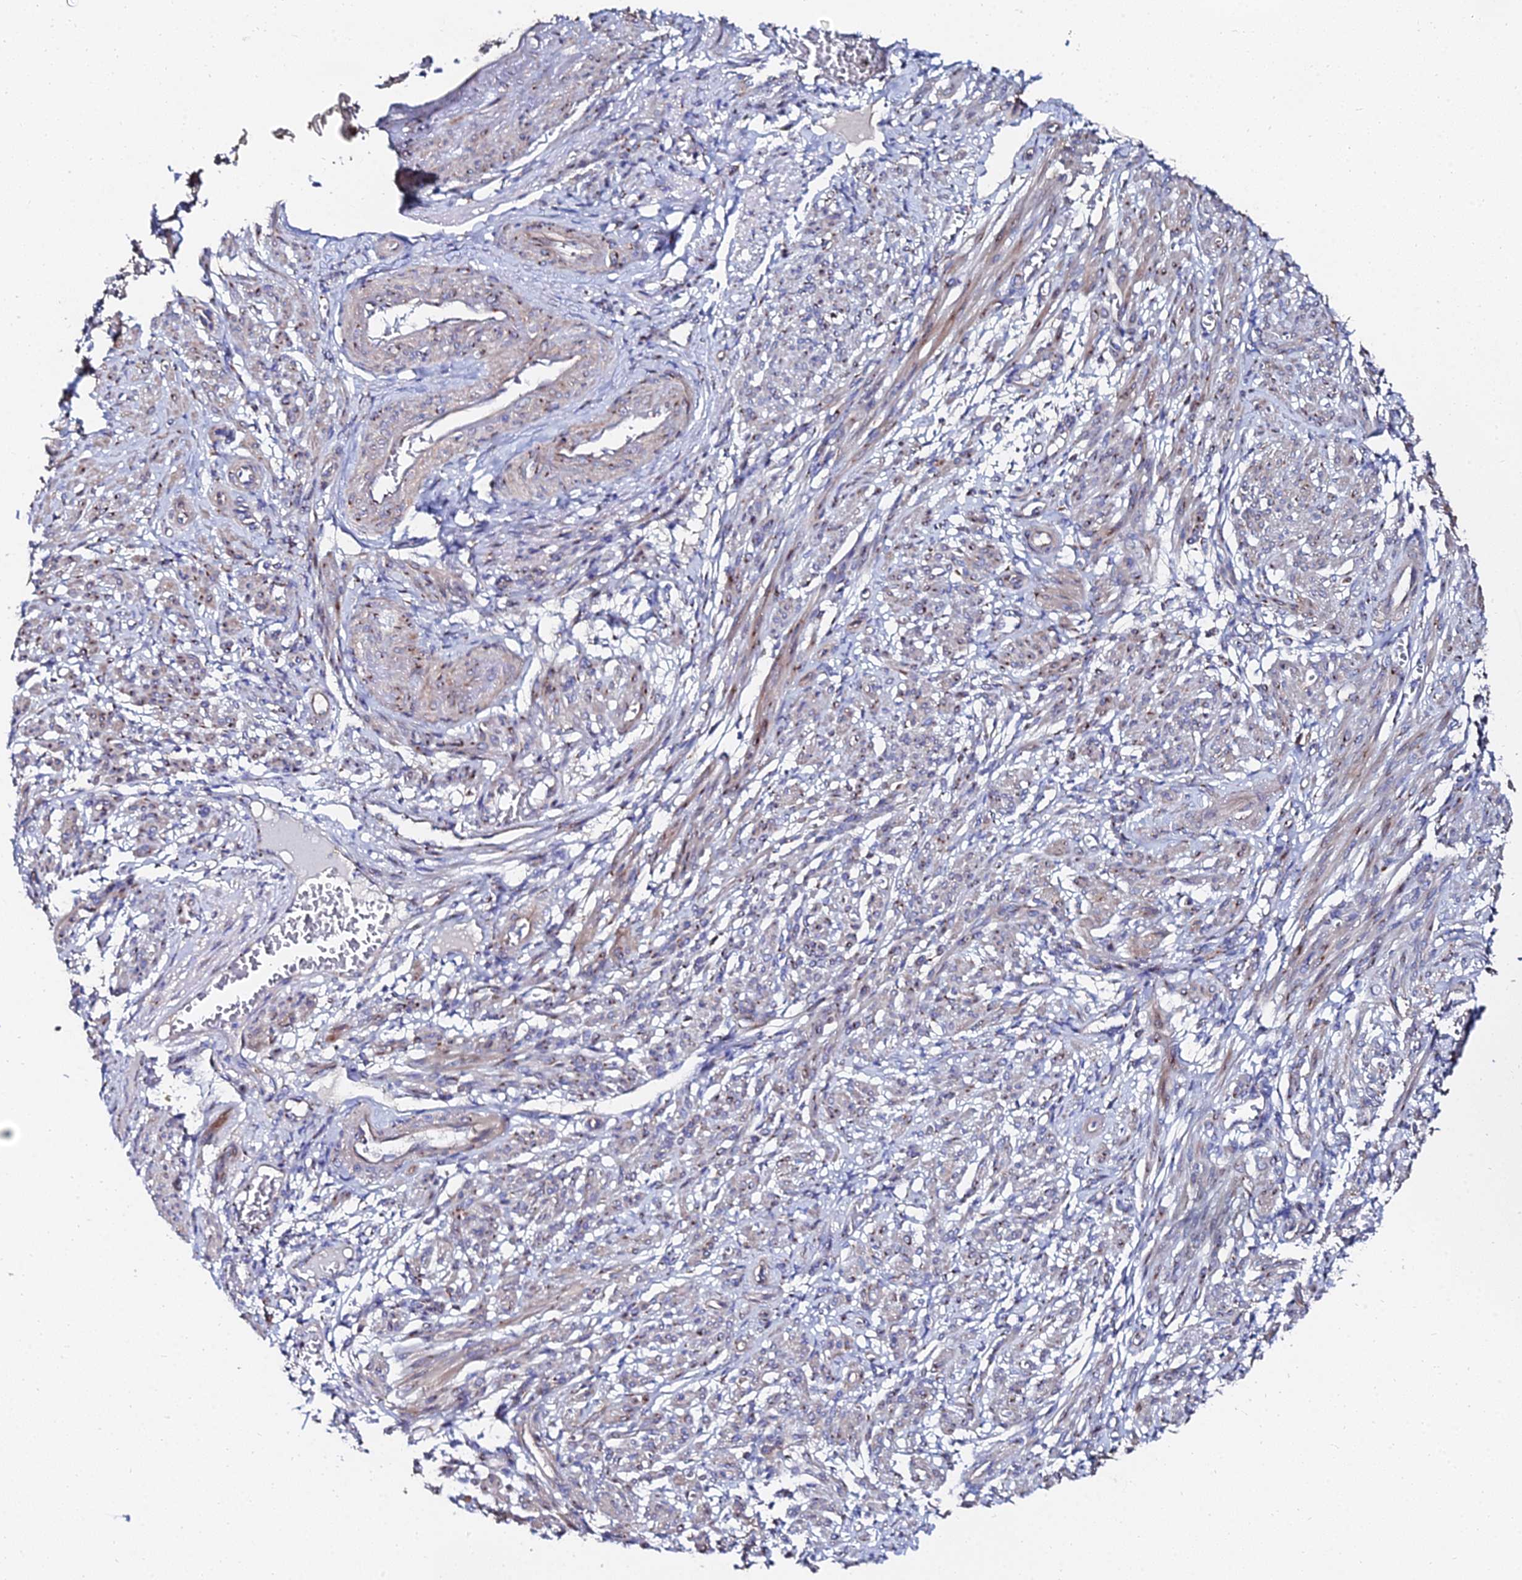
{"staining": {"intensity": "moderate", "quantity": "25%-75%", "location": "cytoplasmic/membranous"}, "tissue": "smooth muscle", "cell_type": "Smooth muscle cells", "image_type": "normal", "snomed": [{"axis": "morphology", "description": "Normal tissue, NOS"}, {"axis": "topography", "description": "Smooth muscle"}], "caption": "Smooth muscle cells reveal medium levels of moderate cytoplasmic/membranous expression in approximately 25%-75% of cells in normal smooth muscle. (Stains: DAB in brown, nuclei in blue, Microscopy: brightfield microscopy at high magnification).", "gene": "BORCS8", "patient": {"sex": "female", "age": 39}}